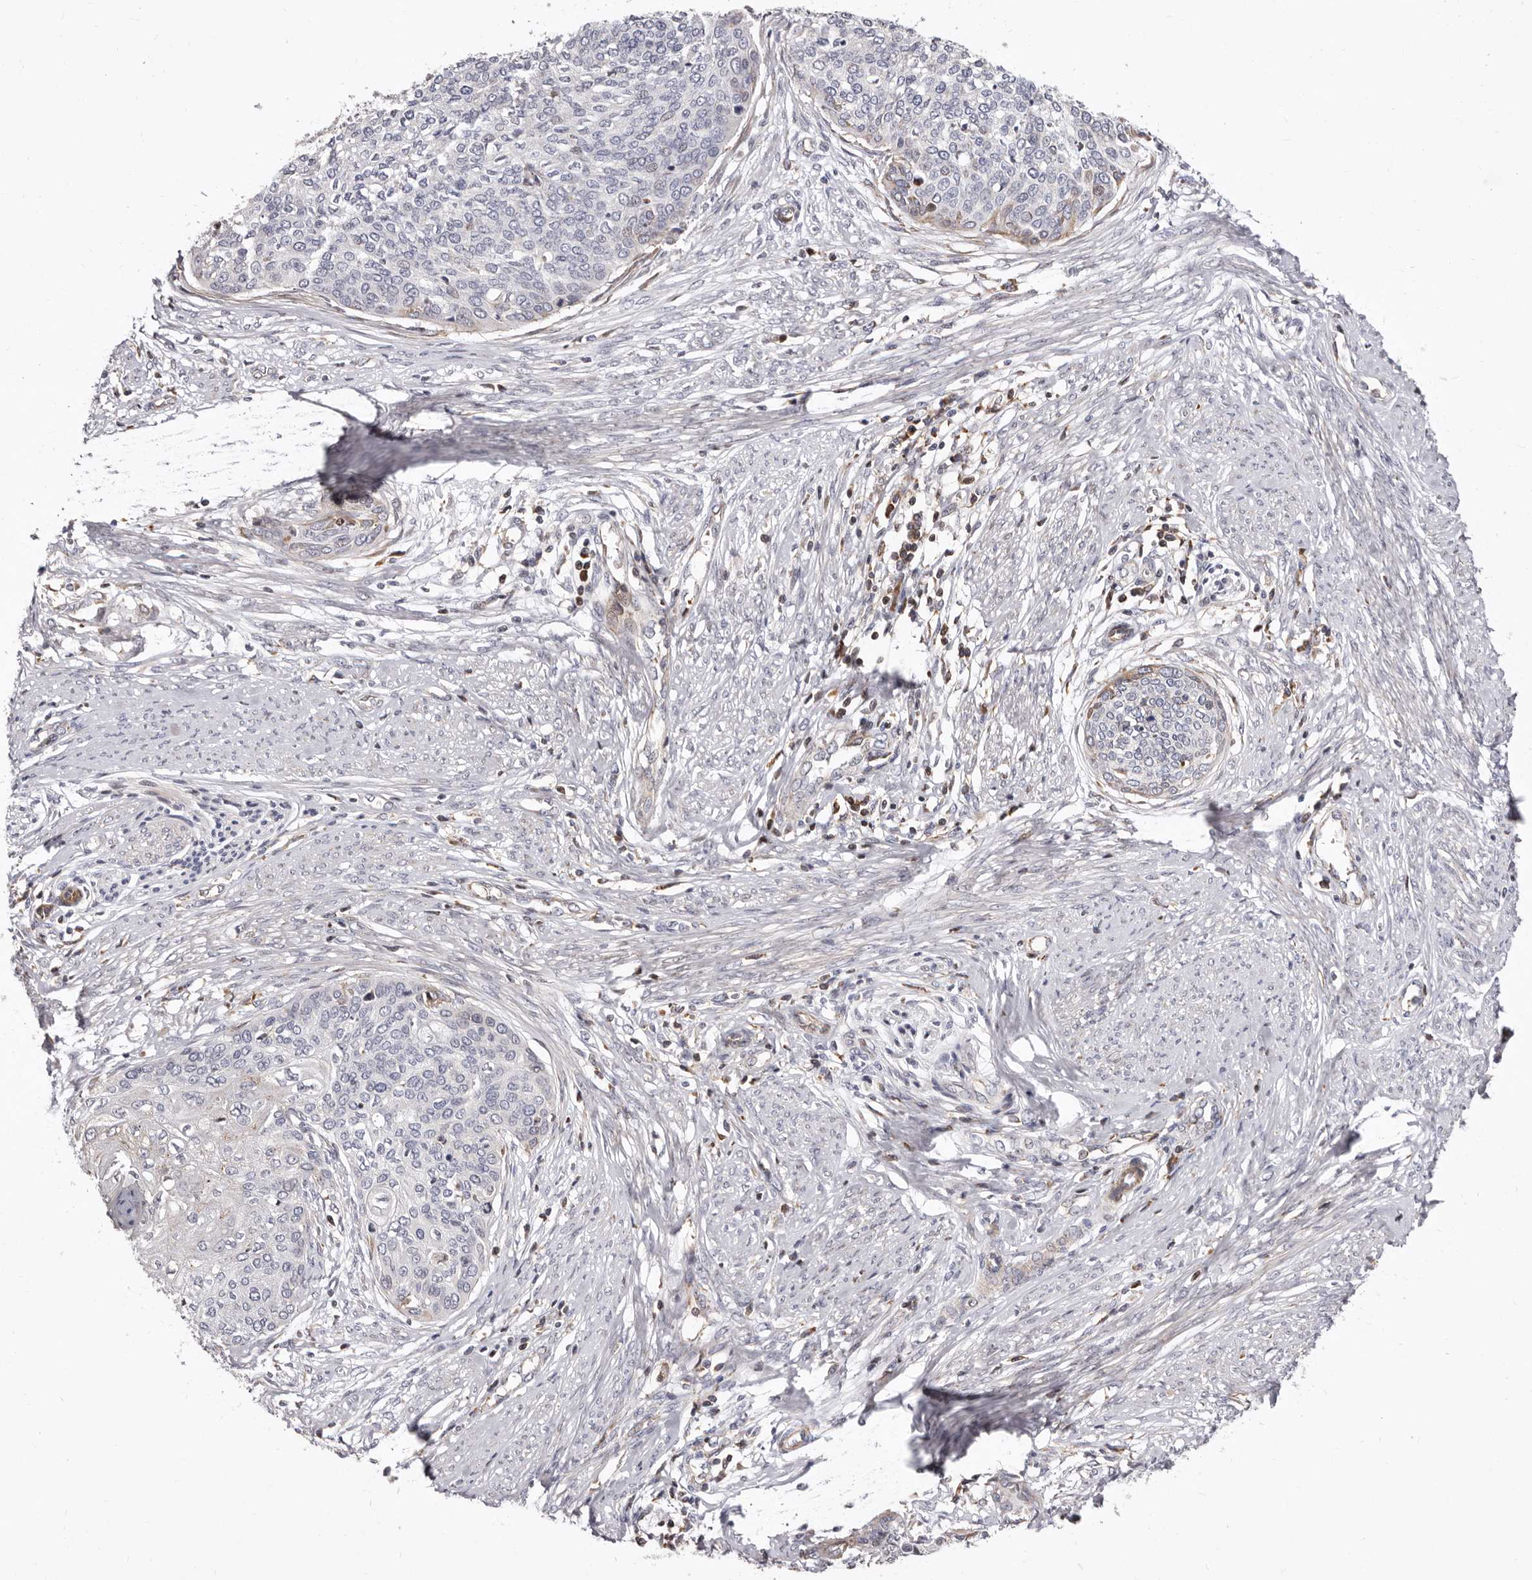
{"staining": {"intensity": "negative", "quantity": "none", "location": "none"}, "tissue": "cervical cancer", "cell_type": "Tumor cells", "image_type": "cancer", "snomed": [{"axis": "morphology", "description": "Squamous cell carcinoma, NOS"}, {"axis": "topography", "description": "Cervix"}], "caption": "A high-resolution histopathology image shows immunohistochemistry (IHC) staining of squamous cell carcinoma (cervical), which reveals no significant expression in tumor cells.", "gene": "NUBPL", "patient": {"sex": "female", "age": 37}}